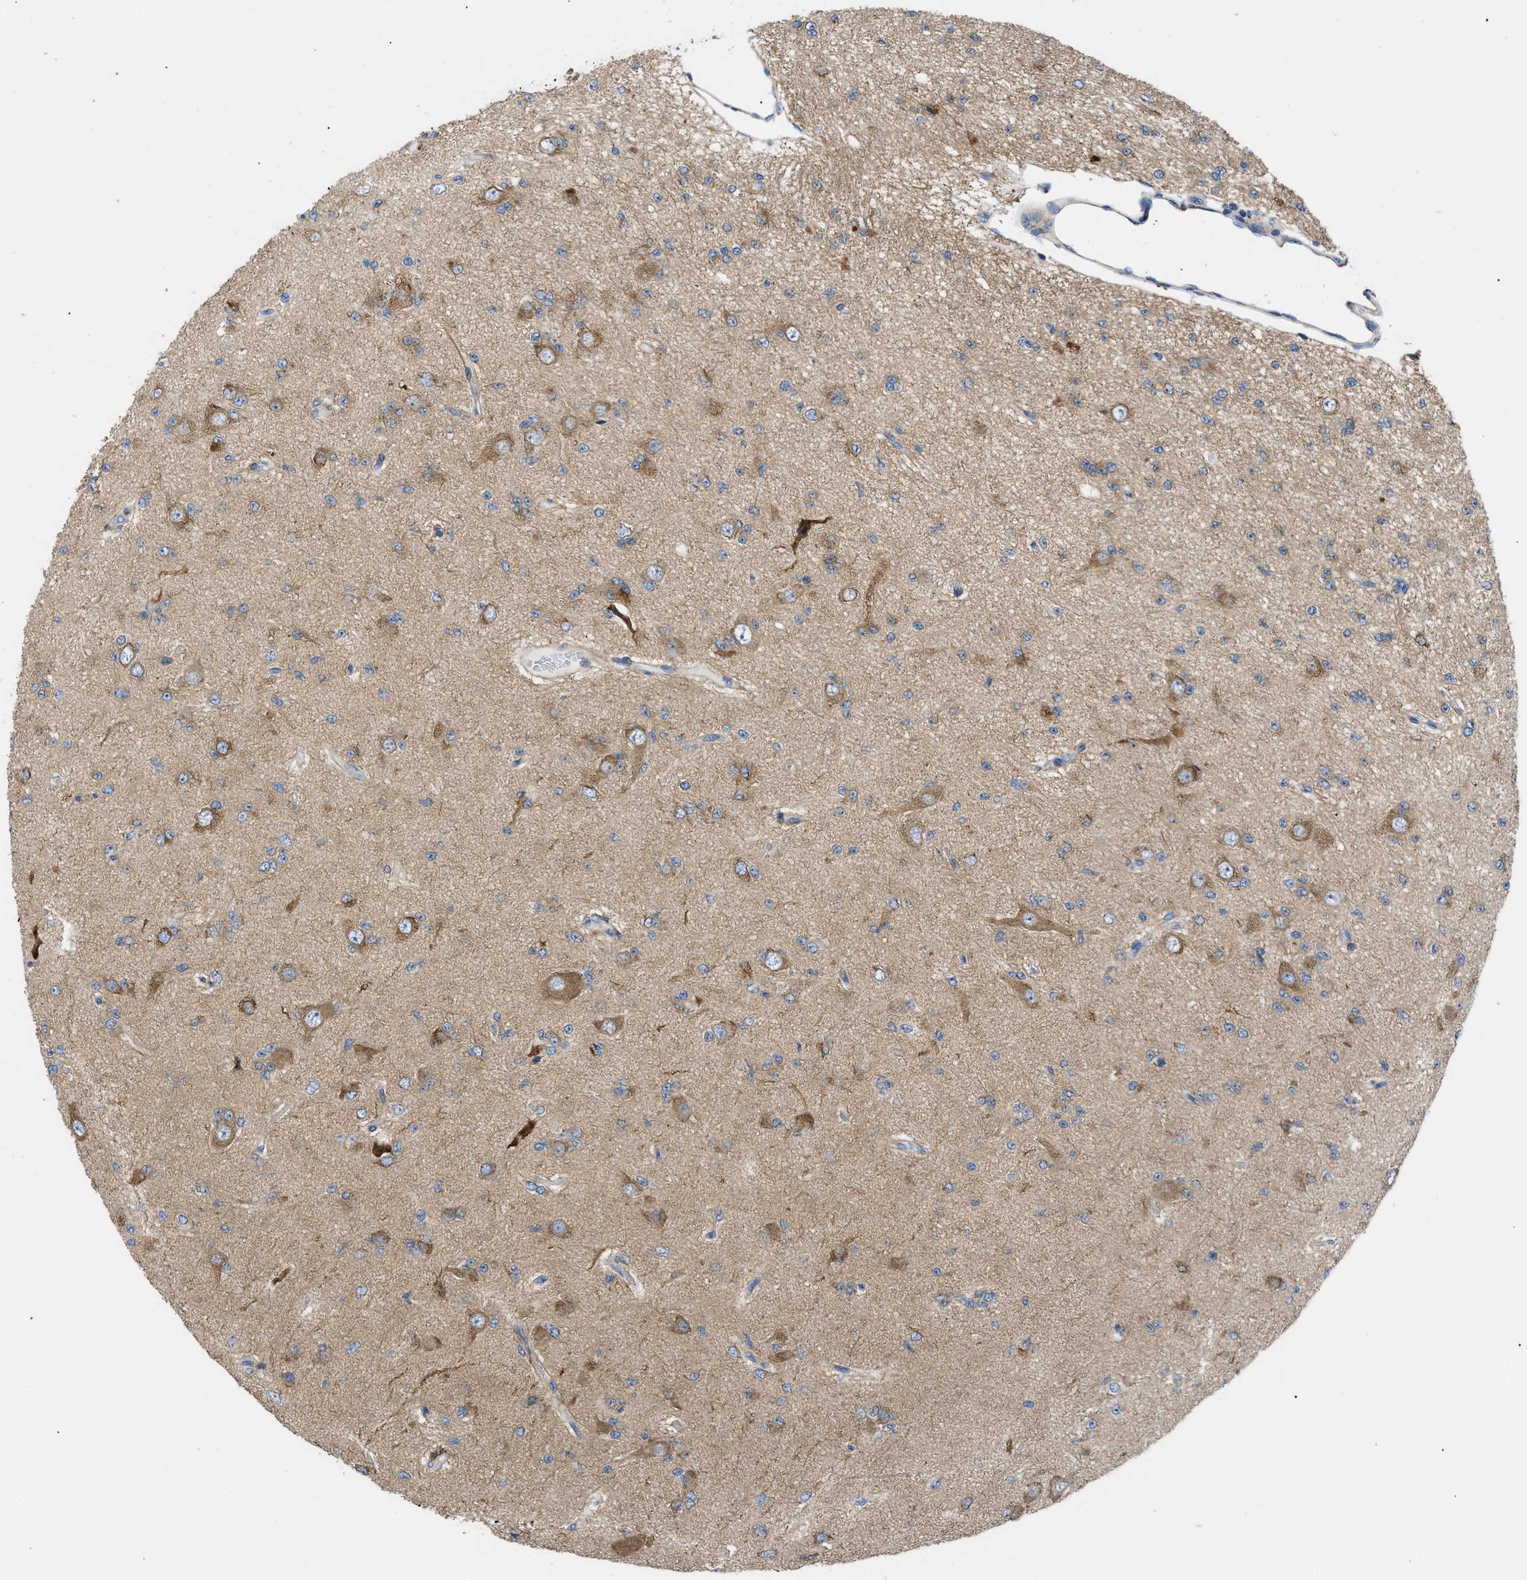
{"staining": {"intensity": "moderate", "quantity": "<25%", "location": "cytoplasmic/membranous"}, "tissue": "glioma", "cell_type": "Tumor cells", "image_type": "cancer", "snomed": [{"axis": "morphology", "description": "Glioma, malignant, Low grade"}, {"axis": "topography", "description": "Brain"}], "caption": "About <25% of tumor cells in low-grade glioma (malignant) show moderate cytoplasmic/membranous protein expression as visualized by brown immunohistochemical staining.", "gene": "HSPB8", "patient": {"sex": "male", "age": 38}}